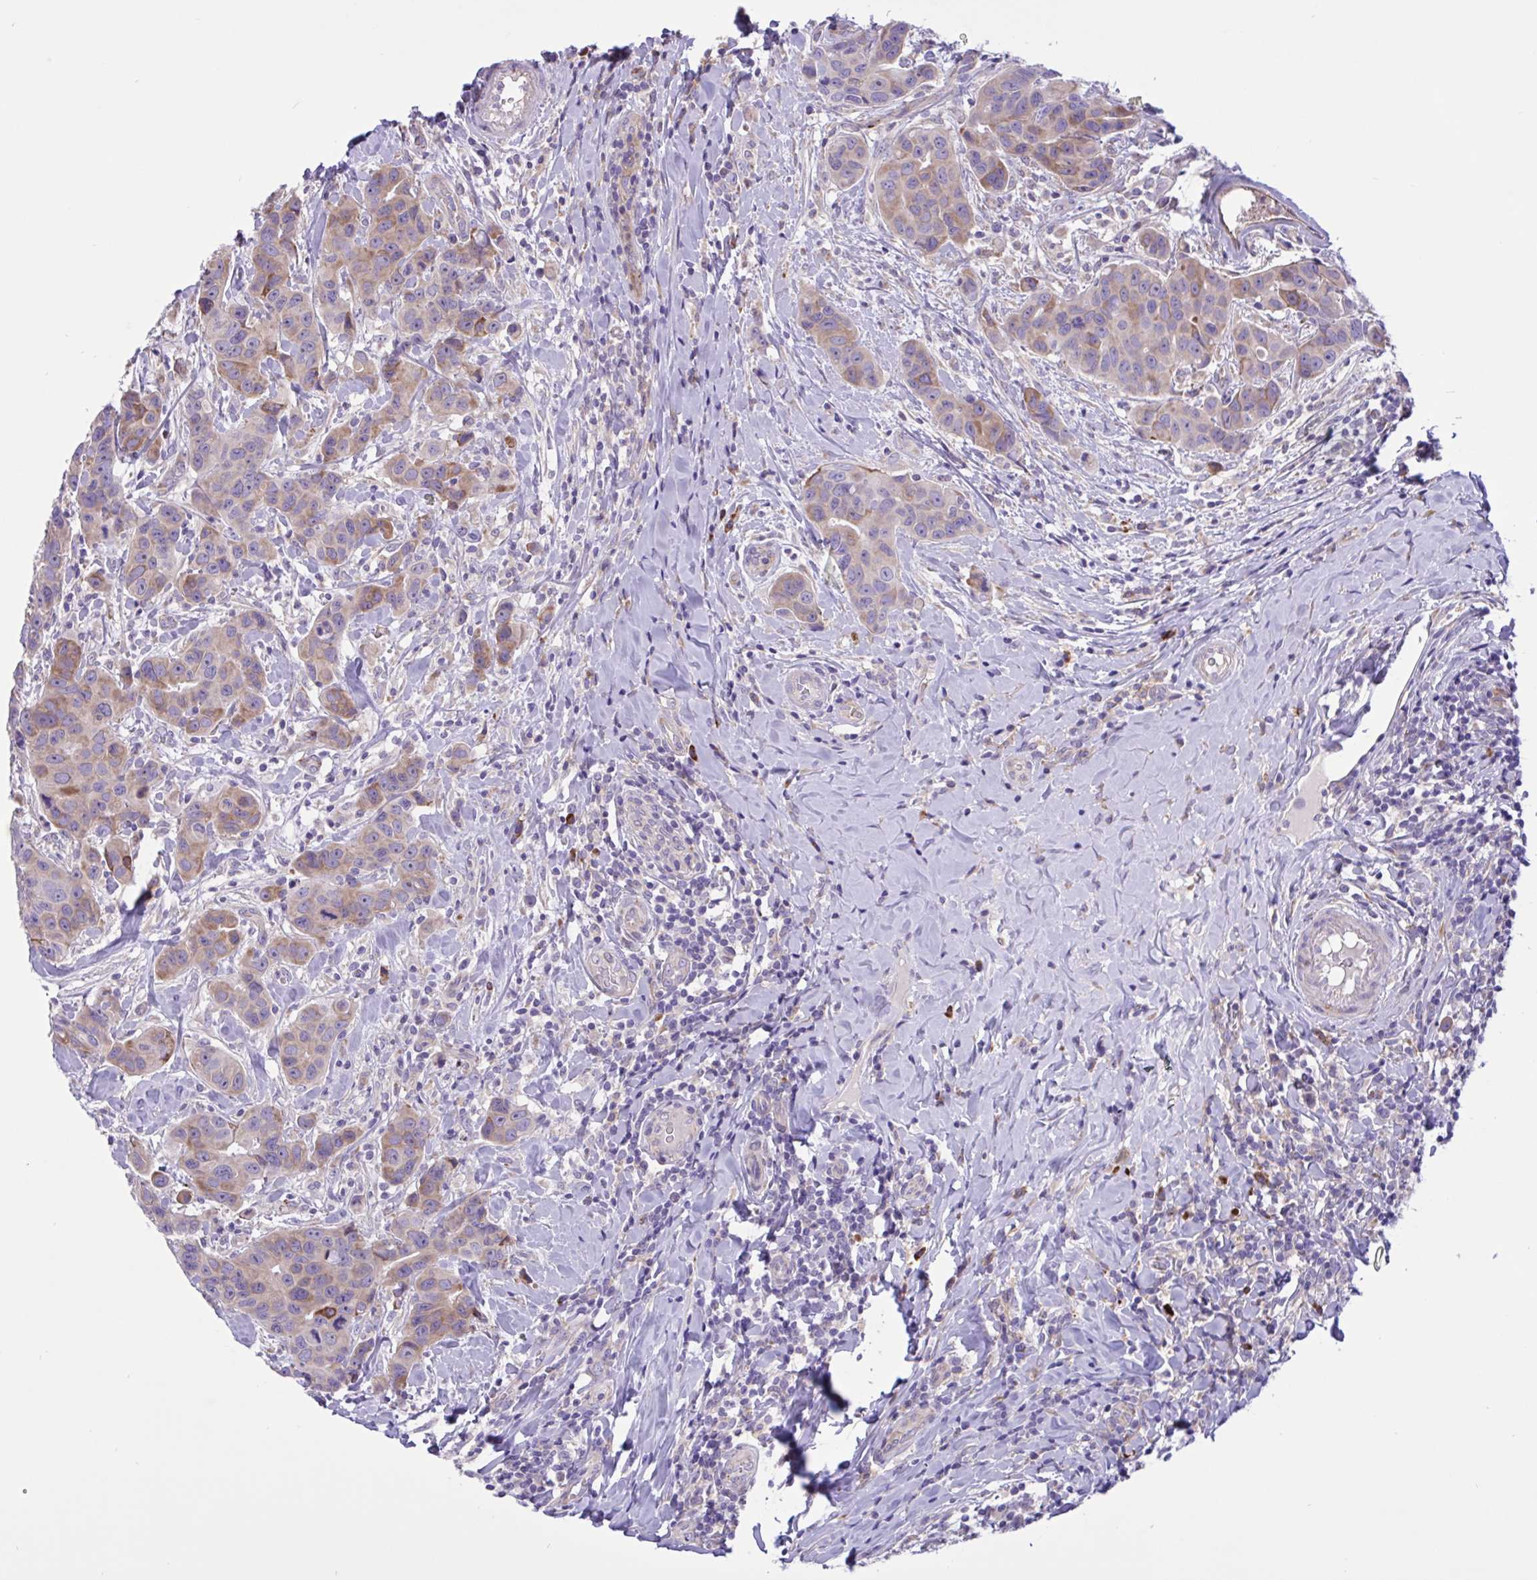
{"staining": {"intensity": "moderate", "quantity": "25%-75%", "location": "cytoplasmic/membranous"}, "tissue": "breast cancer", "cell_type": "Tumor cells", "image_type": "cancer", "snomed": [{"axis": "morphology", "description": "Duct carcinoma"}, {"axis": "topography", "description": "Breast"}], "caption": "Immunohistochemistry photomicrograph of human breast cancer (invasive ductal carcinoma) stained for a protein (brown), which exhibits medium levels of moderate cytoplasmic/membranous staining in about 25%-75% of tumor cells.", "gene": "DSC3", "patient": {"sex": "female", "age": 24}}